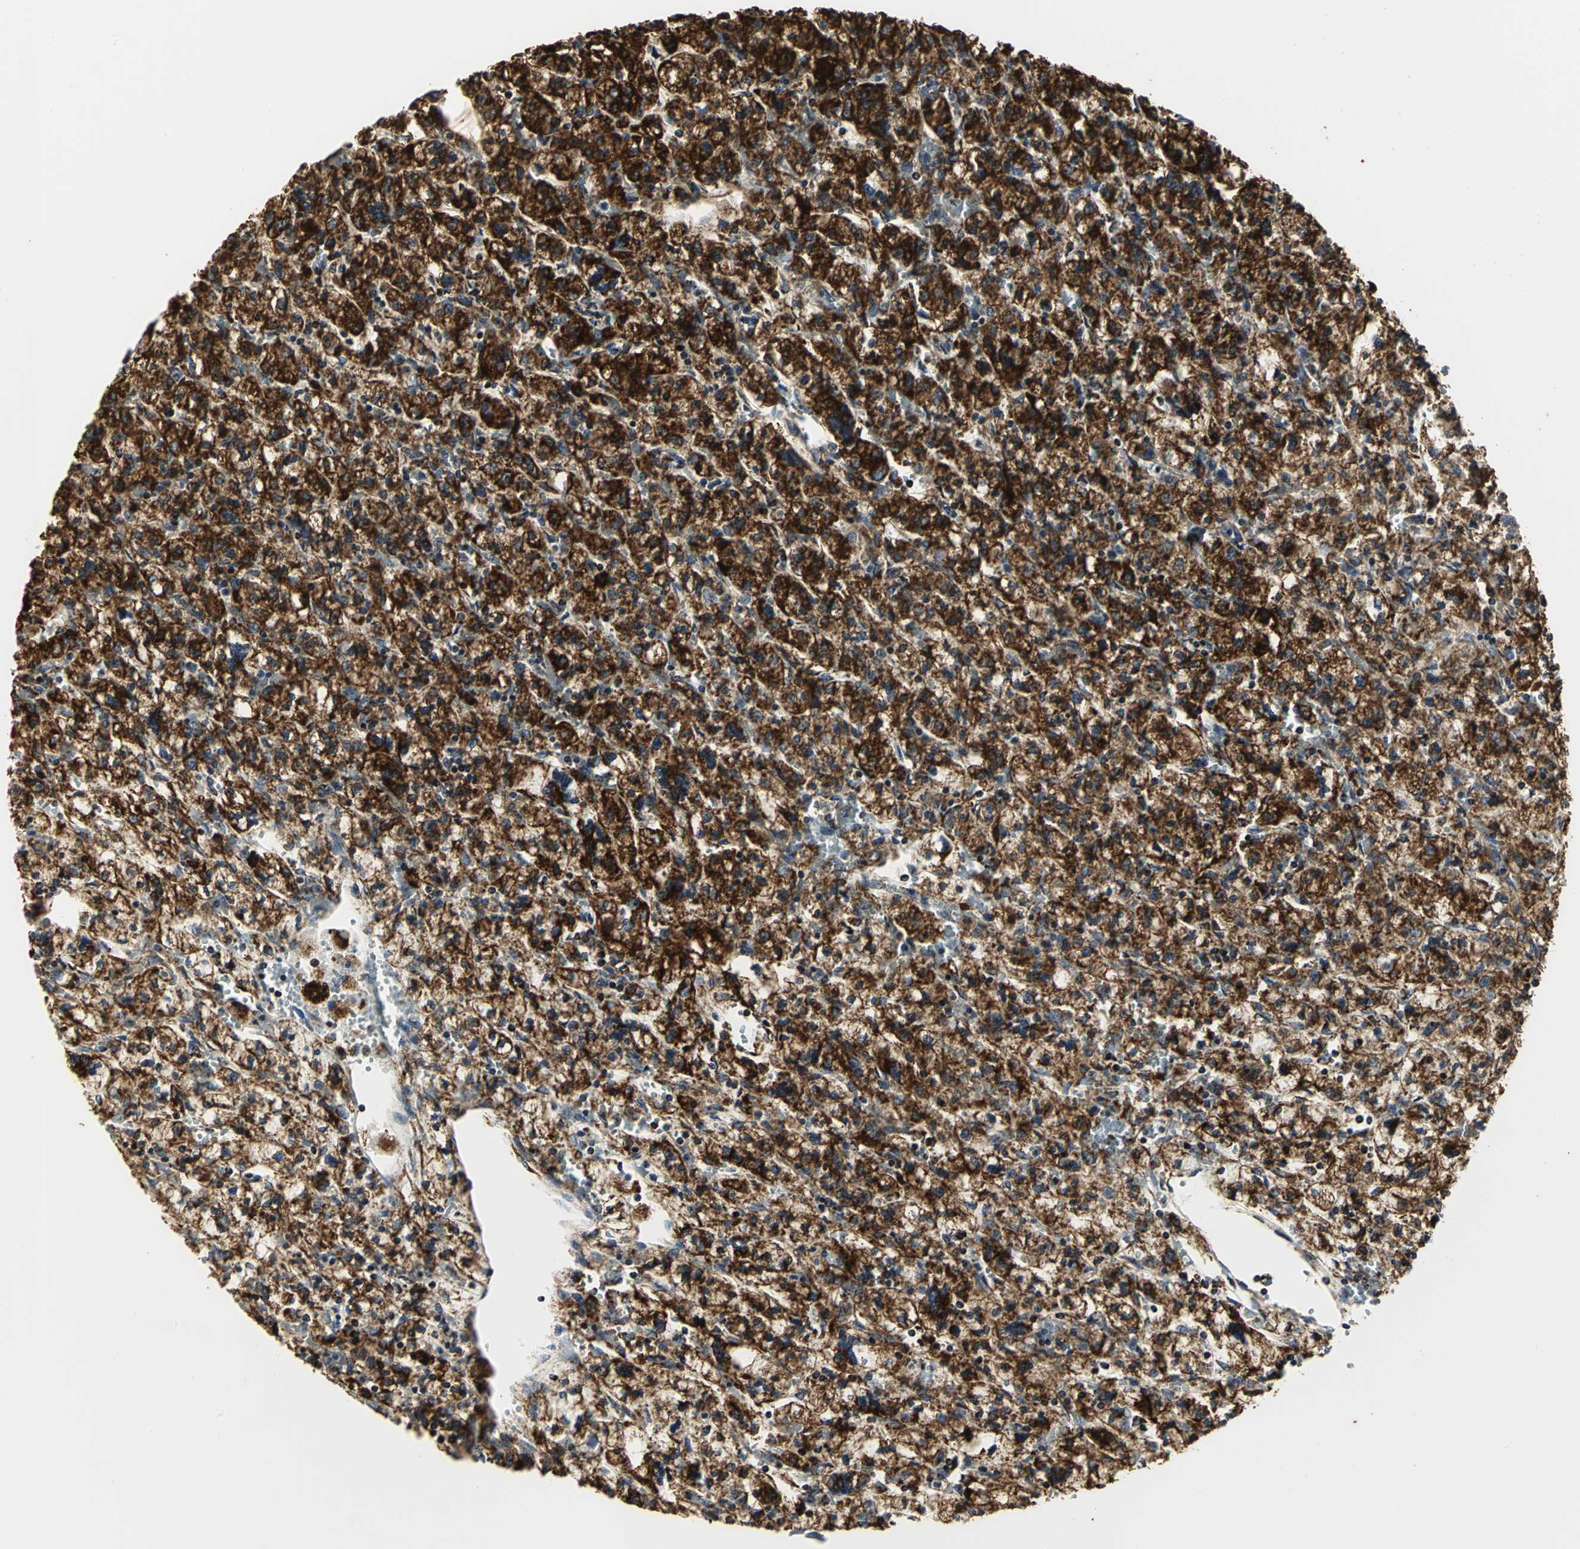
{"staining": {"intensity": "strong", "quantity": ">75%", "location": "cytoplasmic/membranous"}, "tissue": "renal cancer", "cell_type": "Tumor cells", "image_type": "cancer", "snomed": [{"axis": "morphology", "description": "Adenocarcinoma, NOS"}, {"axis": "topography", "description": "Kidney"}], "caption": "Immunohistochemical staining of human adenocarcinoma (renal) exhibits strong cytoplasmic/membranous protein expression in about >75% of tumor cells. (DAB (3,3'-diaminobenzidine) = brown stain, brightfield microscopy at high magnification).", "gene": "VDAC1", "patient": {"sex": "female", "age": 83}}